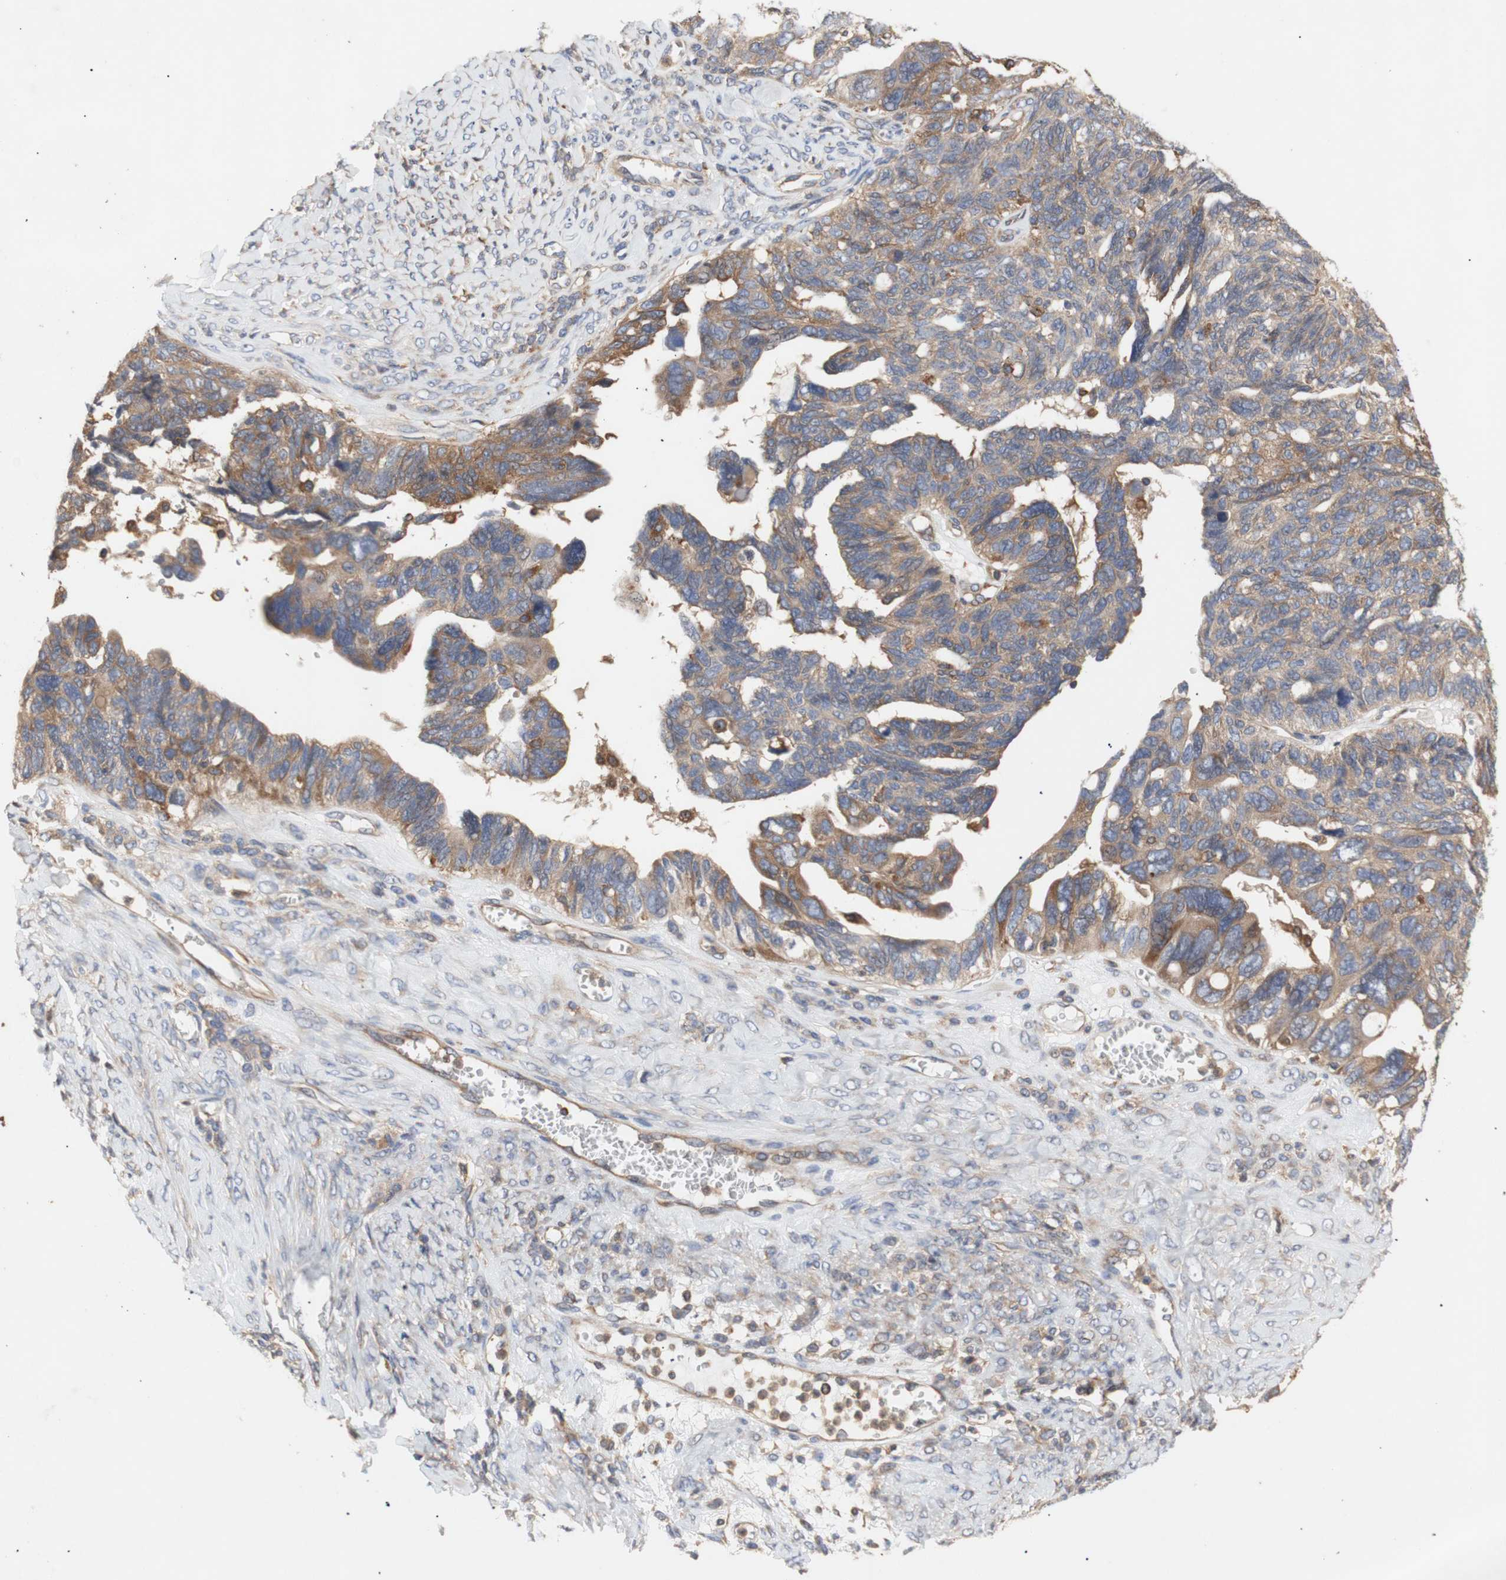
{"staining": {"intensity": "moderate", "quantity": "25%-75%", "location": "cytoplasmic/membranous"}, "tissue": "ovarian cancer", "cell_type": "Tumor cells", "image_type": "cancer", "snomed": [{"axis": "morphology", "description": "Cystadenocarcinoma, serous, NOS"}, {"axis": "topography", "description": "Ovary"}], "caption": "Immunohistochemical staining of ovarian cancer reveals medium levels of moderate cytoplasmic/membranous protein staining in about 25%-75% of tumor cells.", "gene": "IKBKG", "patient": {"sex": "female", "age": 79}}